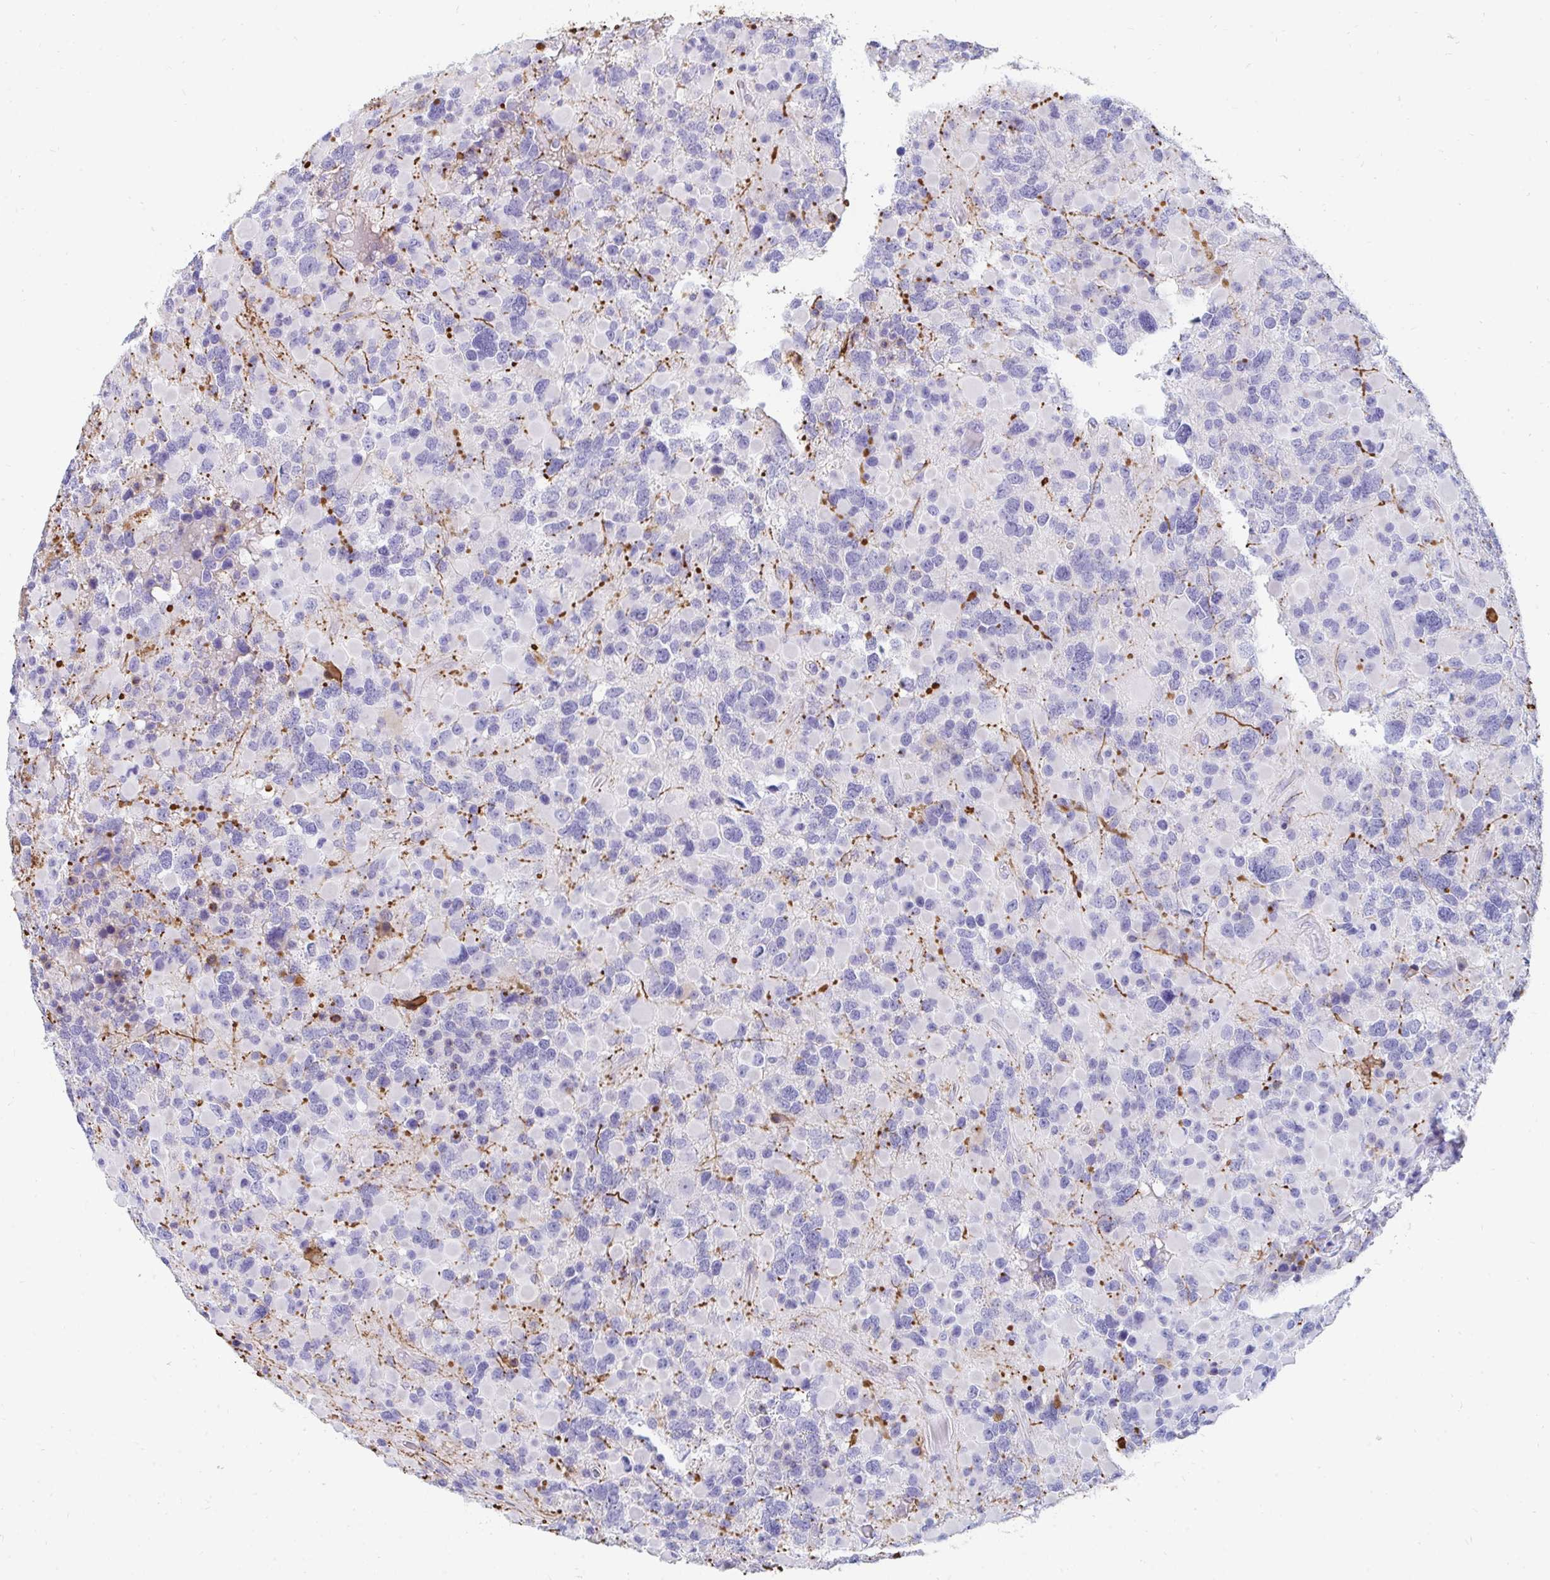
{"staining": {"intensity": "negative", "quantity": "none", "location": "none"}, "tissue": "glioma", "cell_type": "Tumor cells", "image_type": "cancer", "snomed": [{"axis": "morphology", "description": "Glioma, malignant, High grade"}, {"axis": "topography", "description": "Brain"}], "caption": "Glioma was stained to show a protein in brown. There is no significant positivity in tumor cells.", "gene": "CD7", "patient": {"sex": "female", "age": 40}}